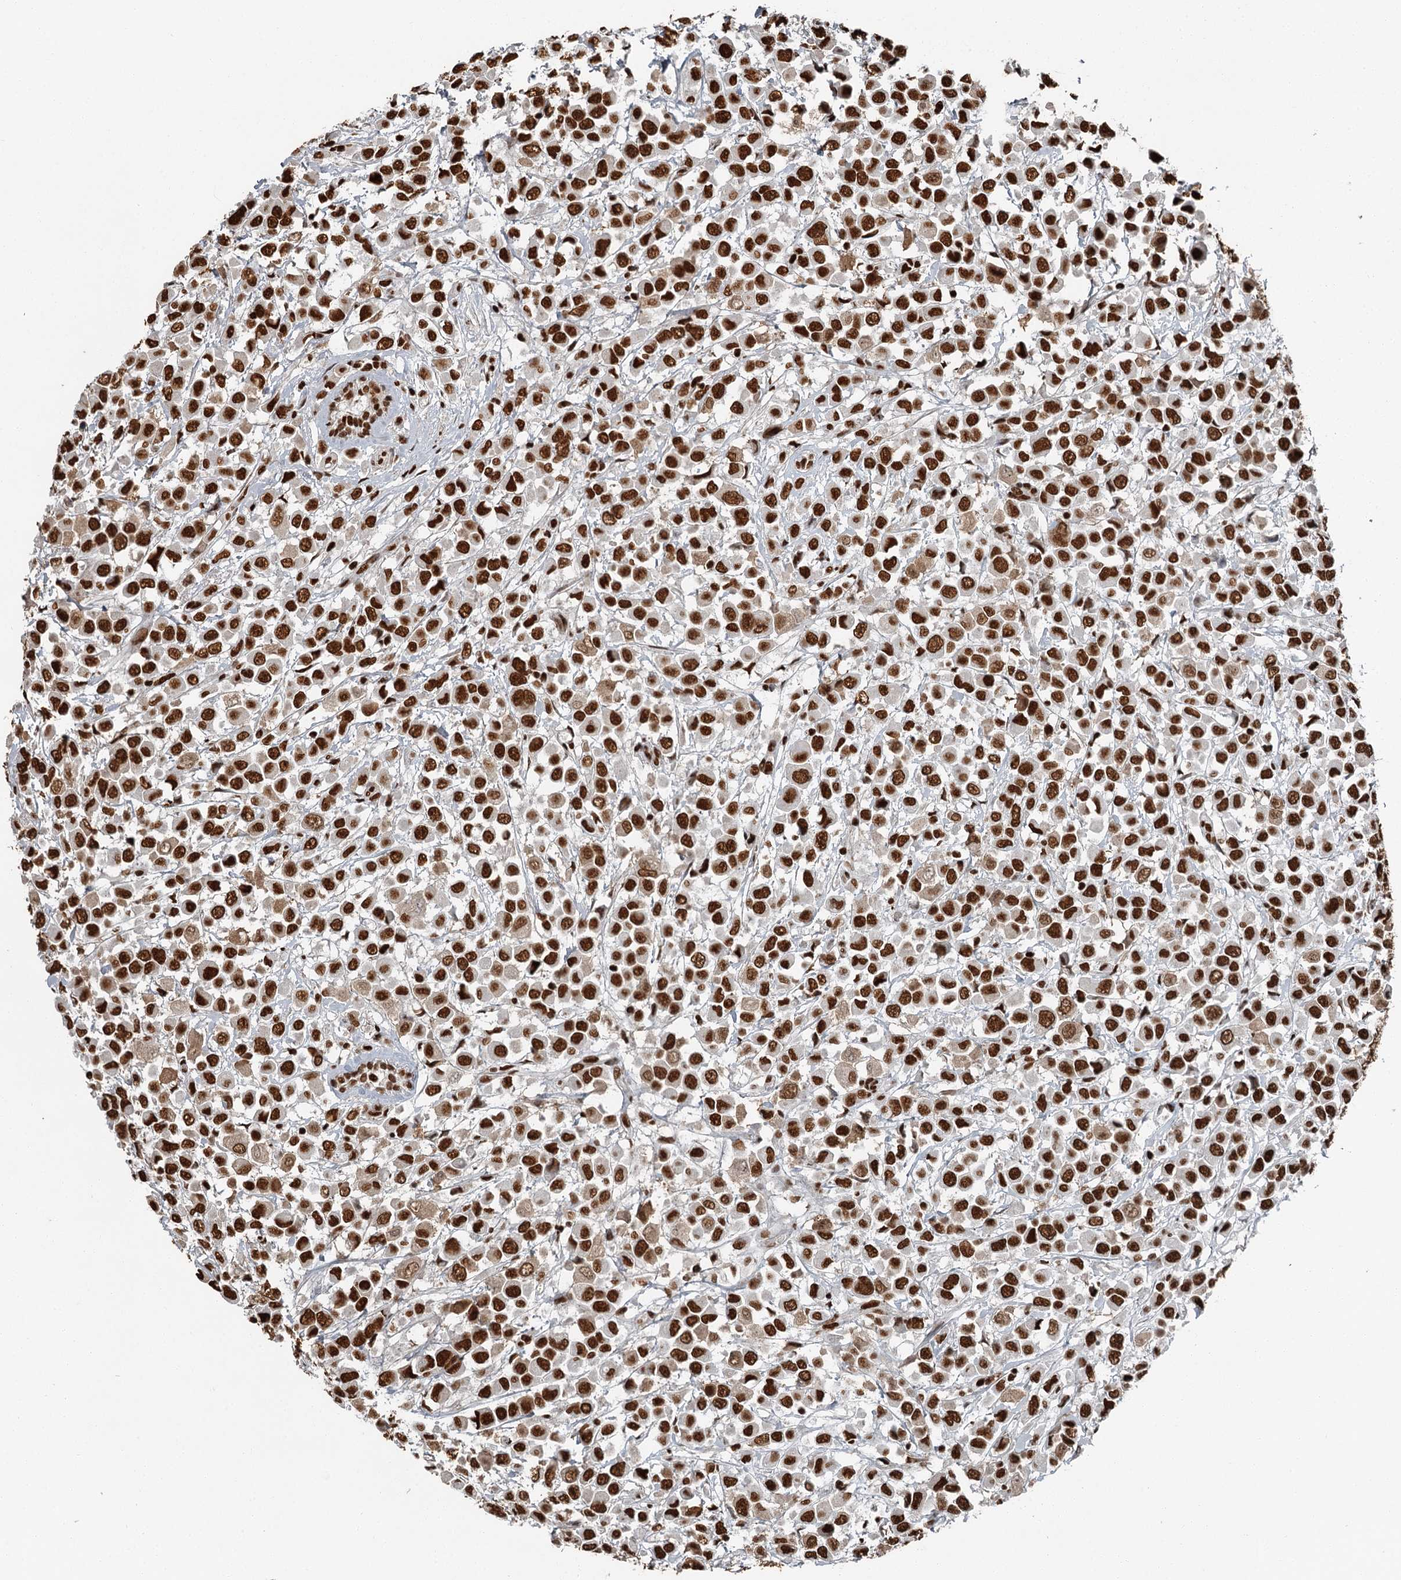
{"staining": {"intensity": "strong", "quantity": ">75%", "location": "nuclear"}, "tissue": "breast cancer", "cell_type": "Tumor cells", "image_type": "cancer", "snomed": [{"axis": "morphology", "description": "Duct carcinoma"}, {"axis": "topography", "description": "Breast"}], "caption": "DAB (3,3'-diaminobenzidine) immunohistochemical staining of intraductal carcinoma (breast) reveals strong nuclear protein expression in approximately >75% of tumor cells.", "gene": "RBBP7", "patient": {"sex": "female", "age": 61}}